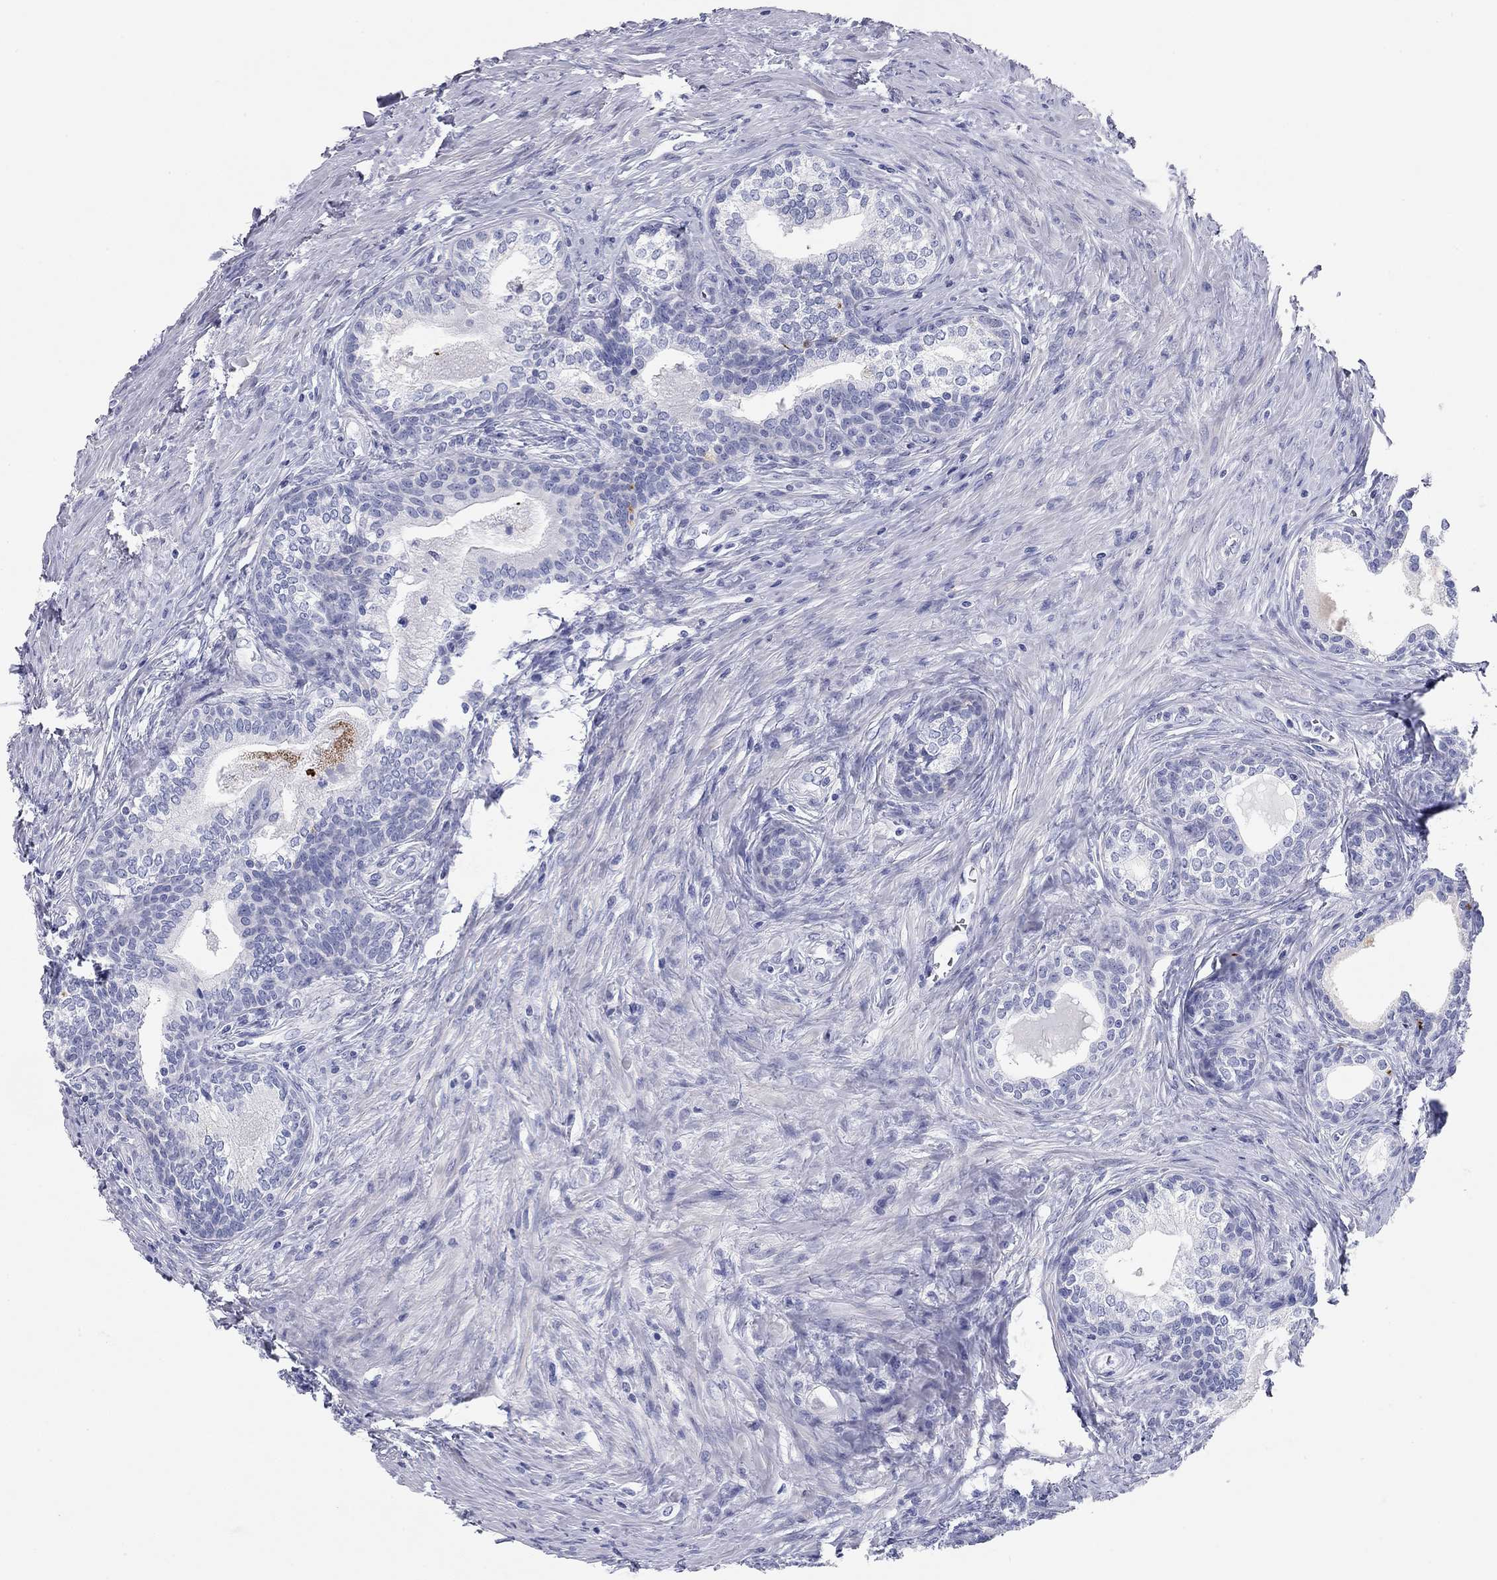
{"staining": {"intensity": "weak", "quantity": "<25%", "location": "cytoplasmic/membranous"}, "tissue": "prostate", "cell_type": "Glandular cells", "image_type": "normal", "snomed": [{"axis": "morphology", "description": "Normal tissue, NOS"}, {"axis": "topography", "description": "Prostate"}], "caption": "Prostate was stained to show a protein in brown. There is no significant expression in glandular cells. (DAB IHC, high magnification).", "gene": "CHI3L2", "patient": {"sex": "male", "age": 65}}